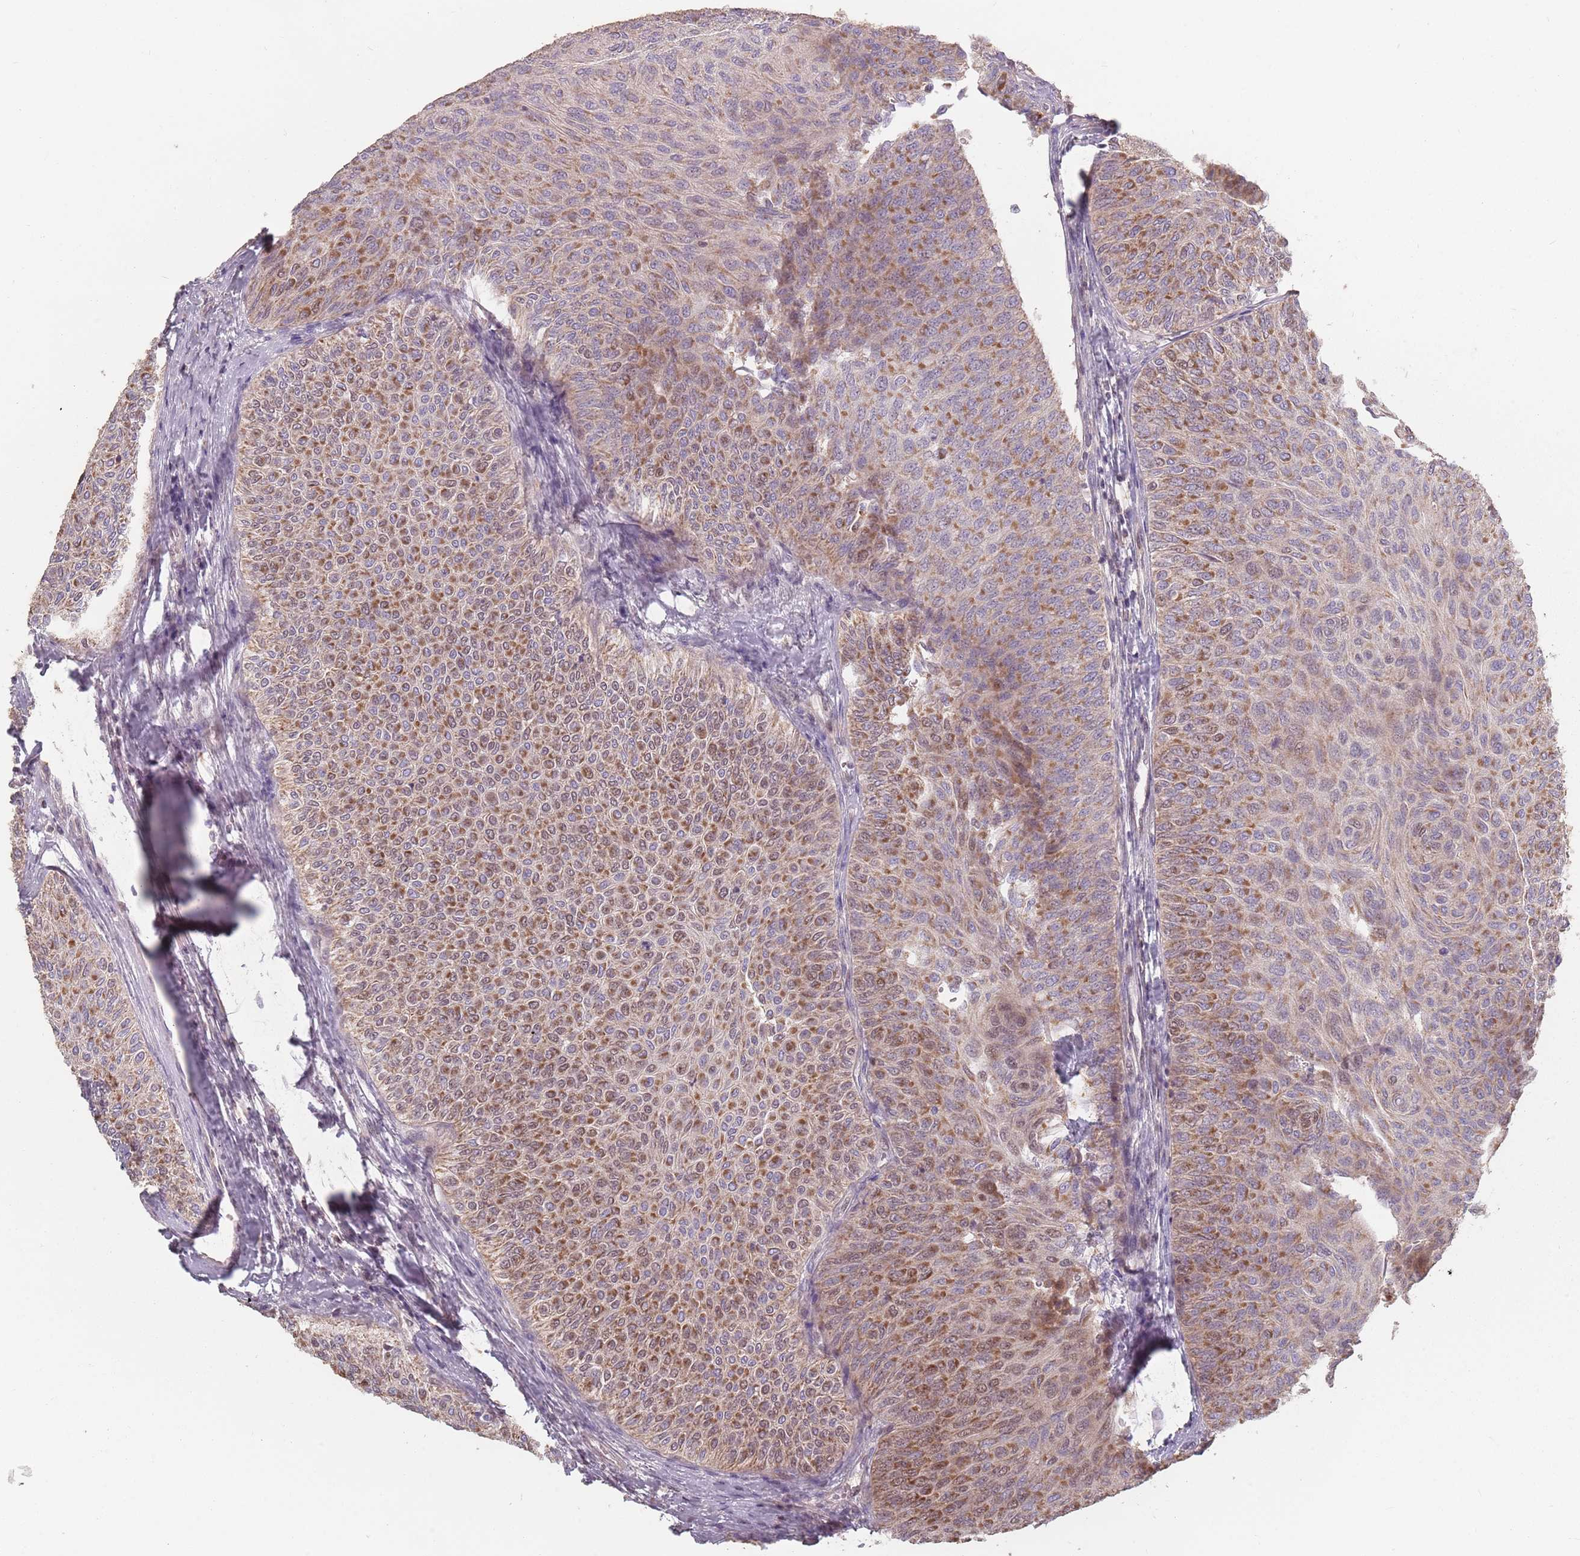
{"staining": {"intensity": "moderate", "quantity": ">75%", "location": "cytoplasmic/membranous"}, "tissue": "urothelial cancer", "cell_type": "Tumor cells", "image_type": "cancer", "snomed": [{"axis": "morphology", "description": "Urothelial carcinoma, Low grade"}, {"axis": "topography", "description": "Urinary bladder"}], "caption": "Moderate cytoplasmic/membranous staining is present in approximately >75% of tumor cells in urothelial carcinoma (low-grade).", "gene": "VPS52", "patient": {"sex": "male", "age": 78}}